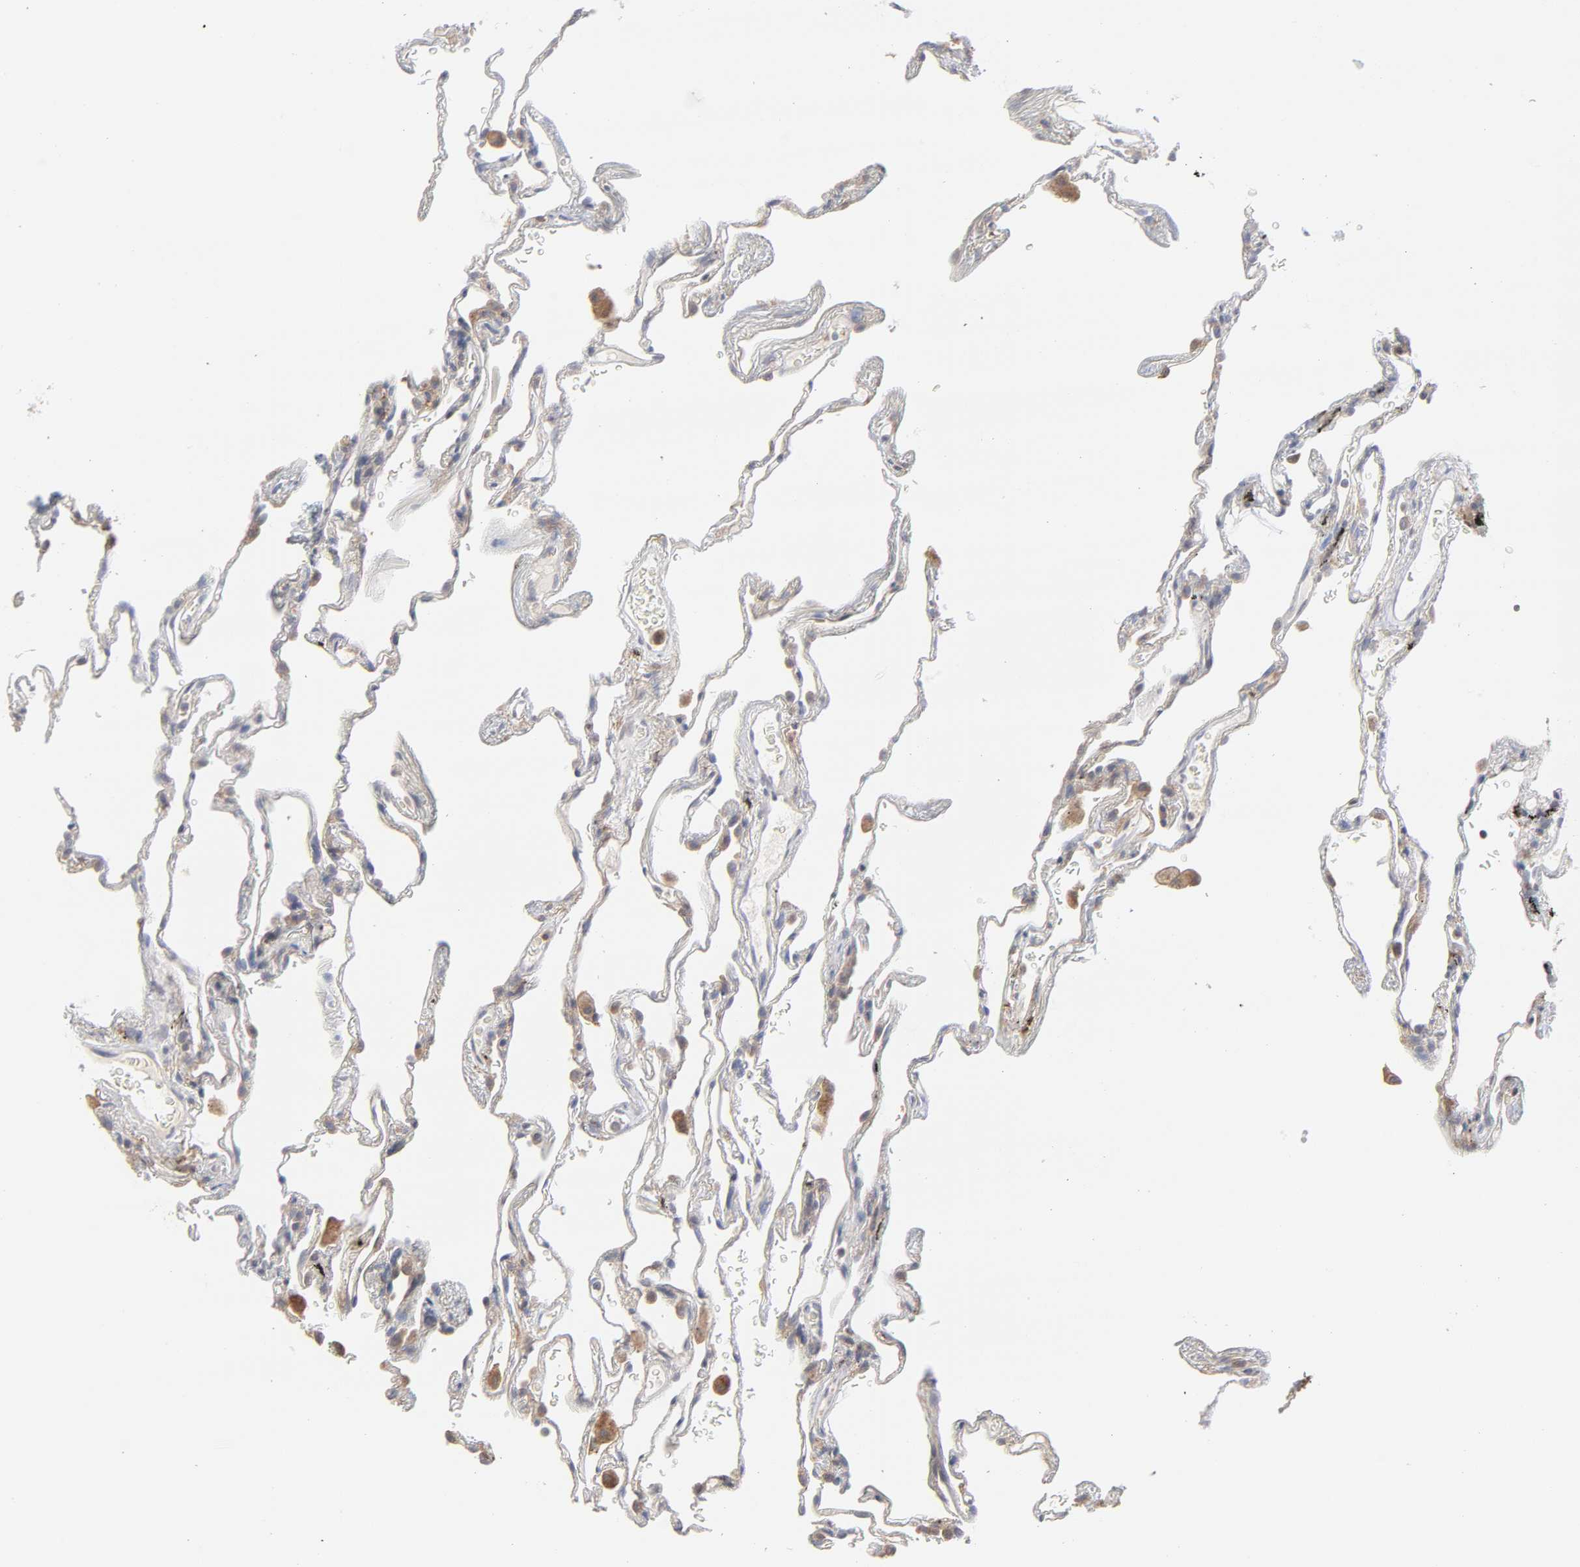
{"staining": {"intensity": "weak", "quantity": "25%-75%", "location": "cytoplasmic/membranous"}, "tissue": "lung", "cell_type": "Alveolar cells", "image_type": "normal", "snomed": [{"axis": "morphology", "description": "Normal tissue, NOS"}, {"axis": "morphology", "description": "Inflammation, NOS"}, {"axis": "topography", "description": "Lung"}], "caption": "Weak cytoplasmic/membranous protein expression is present in about 25%-75% of alveolar cells in lung.", "gene": "PPFIBP2", "patient": {"sex": "male", "age": 69}}